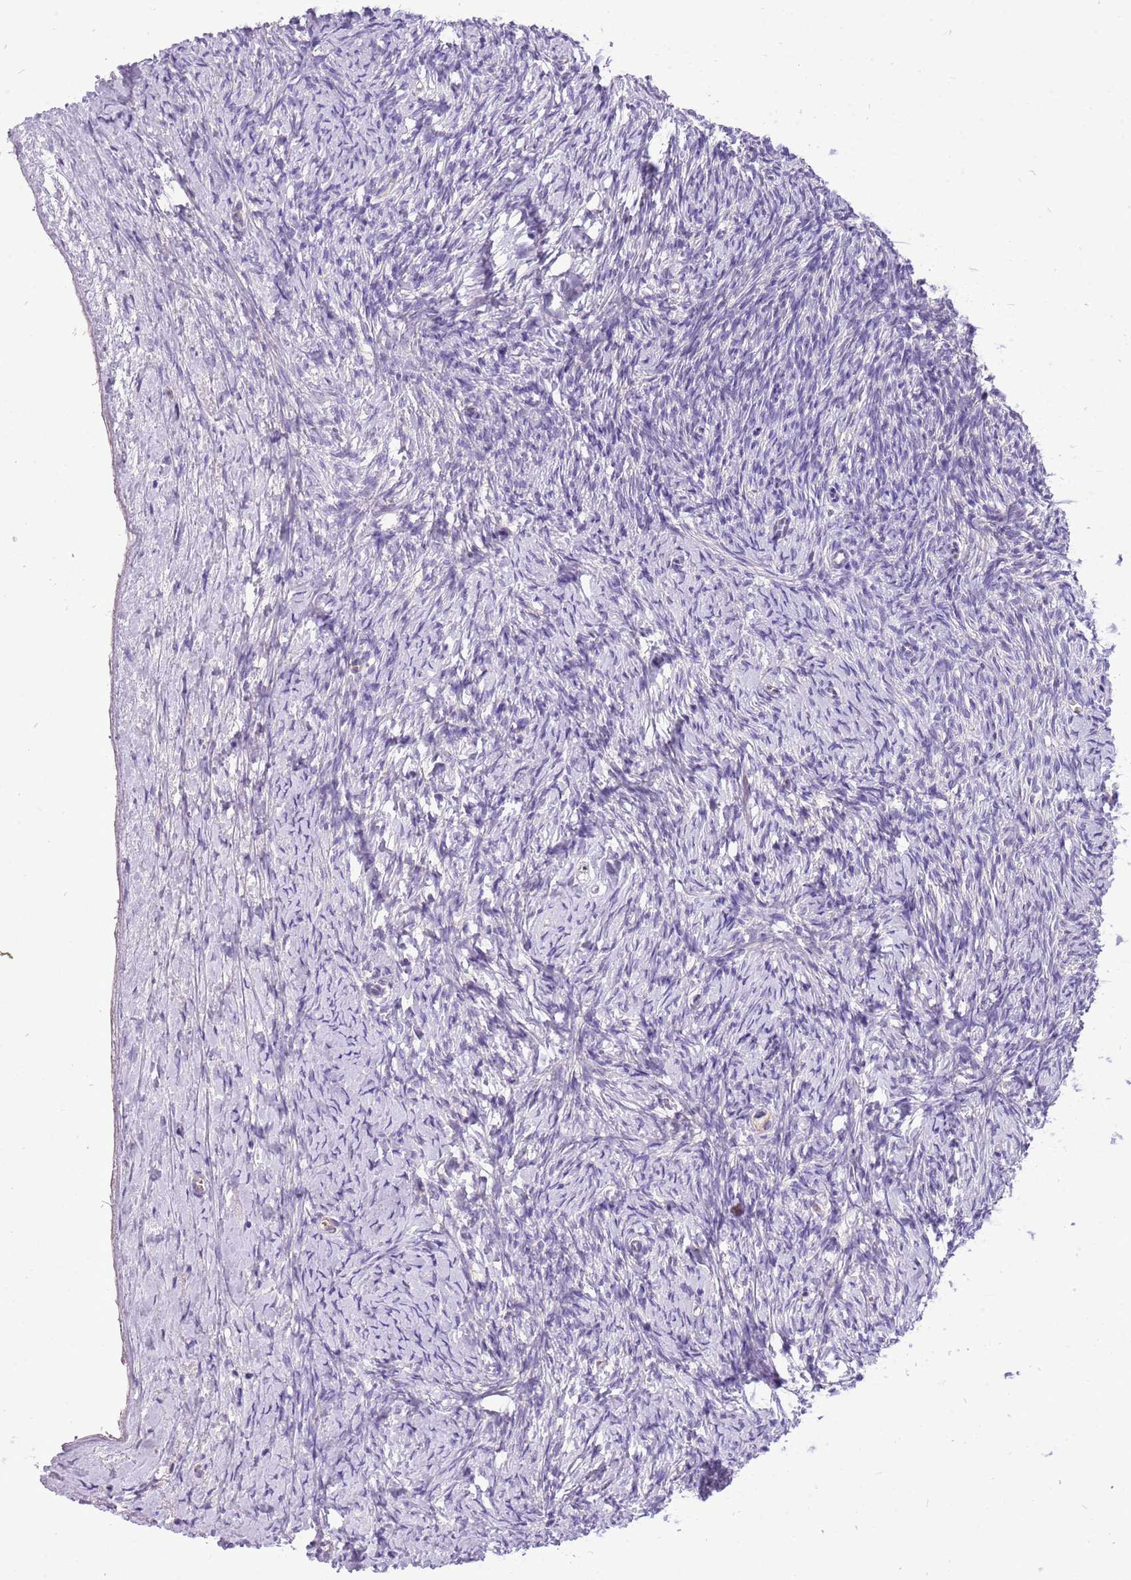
{"staining": {"intensity": "weak", "quantity": ">75%", "location": "cytoplasmic/membranous"}, "tissue": "ovary", "cell_type": "Follicle cells", "image_type": "normal", "snomed": [{"axis": "morphology", "description": "Normal tissue, NOS"}, {"axis": "morphology", "description": "Developmental malformation"}, {"axis": "topography", "description": "Ovary"}], "caption": "Immunohistochemistry (IHC) staining of benign ovary, which exhibits low levels of weak cytoplasmic/membranous expression in about >75% of follicle cells indicating weak cytoplasmic/membranous protein positivity. The staining was performed using DAB (brown) for protein detection and nuclei were counterstained in hematoxylin (blue).", "gene": "WDR90", "patient": {"sex": "female", "age": 39}}